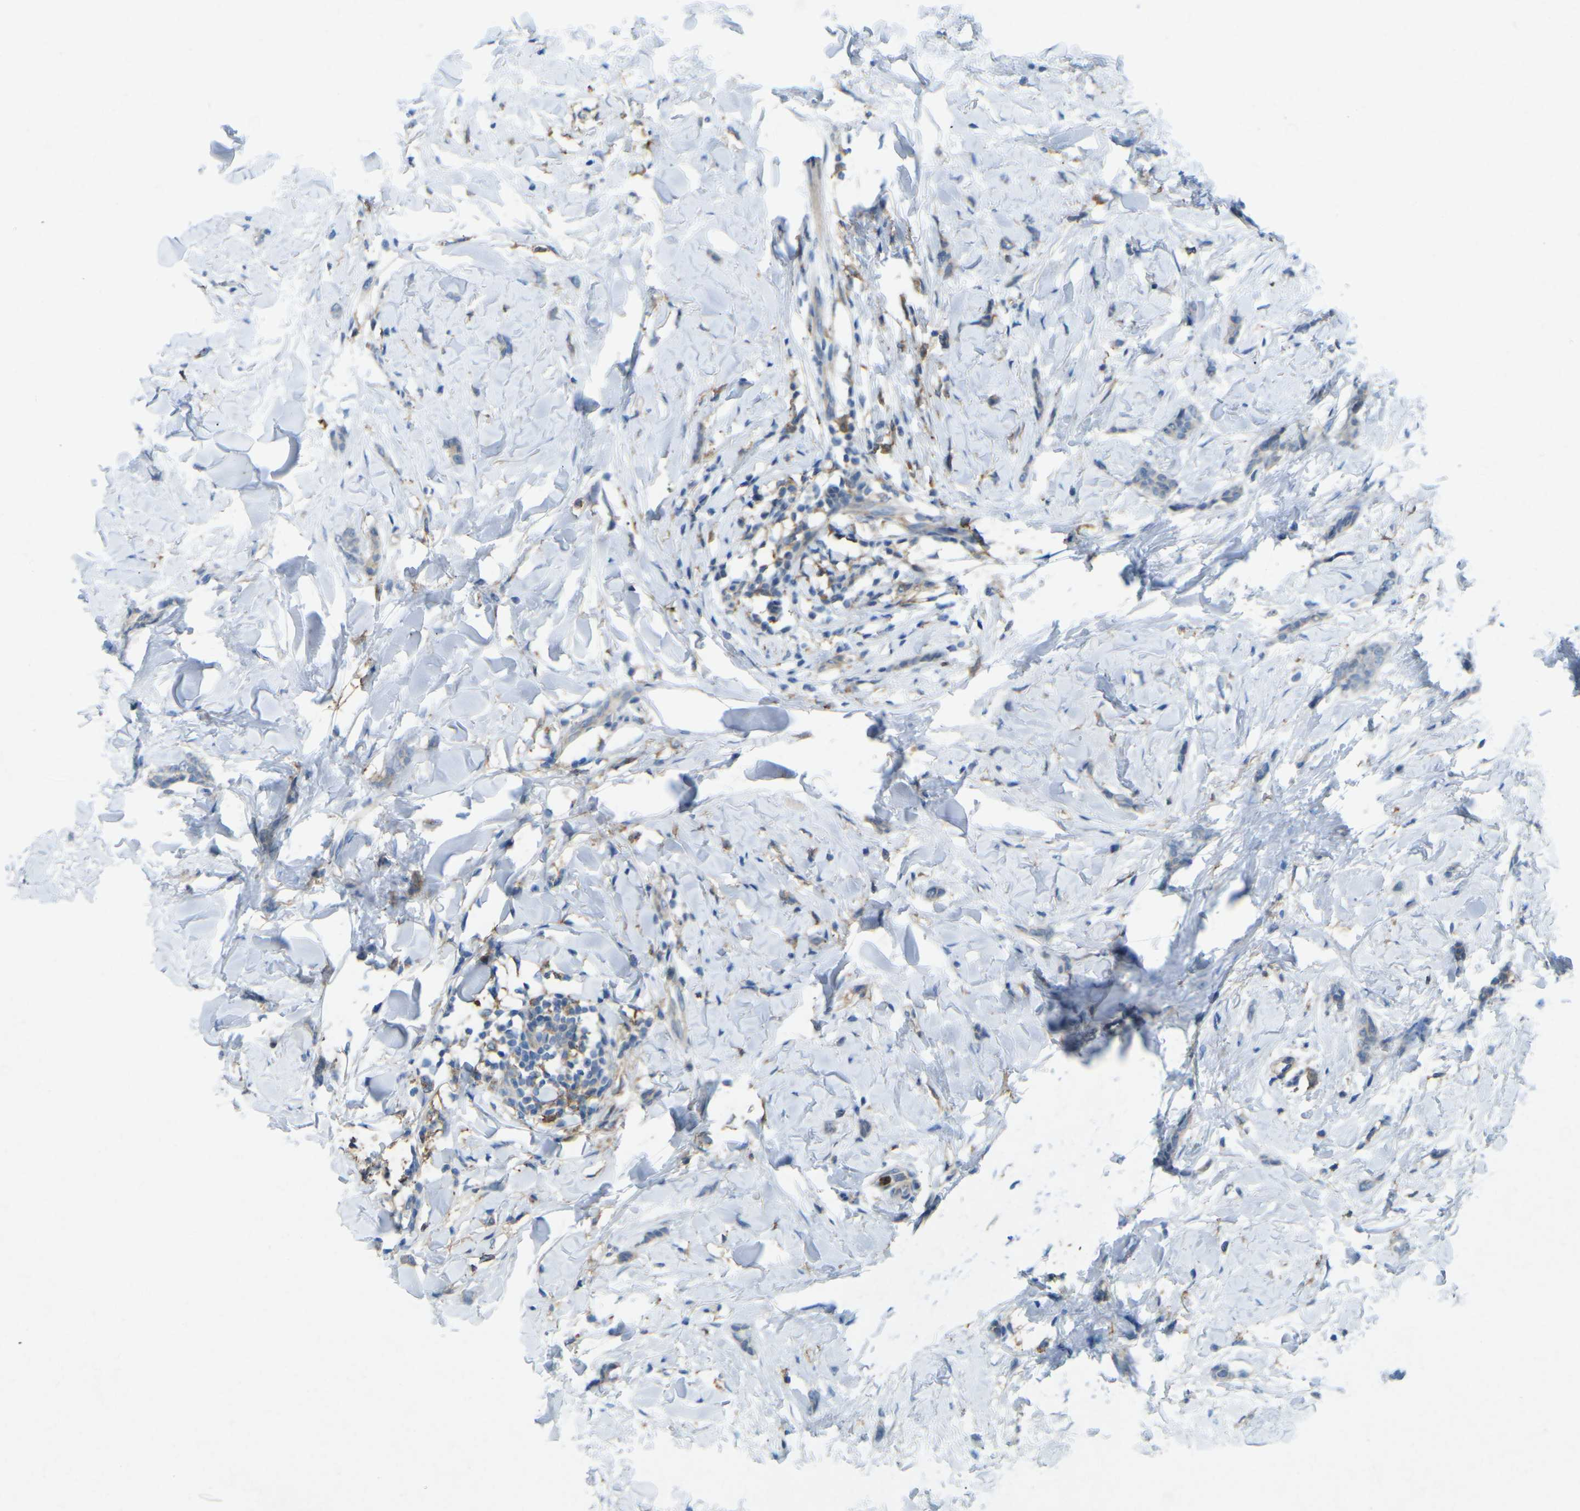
{"staining": {"intensity": "weak", "quantity": "<25%", "location": "cytoplasmic/membranous"}, "tissue": "breast cancer", "cell_type": "Tumor cells", "image_type": "cancer", "snomed": [{"axis": "morphology", "description": "Lobular carcinoma"}, {"axis": "topography", "description": "Skin"}, {"axis": "topography", "description": "Breast"}], "caption": "Immunohistochemistry (IHC) of human breast cancer displays no positivity in tumor cells.", "gene": "STK11", "patient": {"sex": "female", "age": 46}}